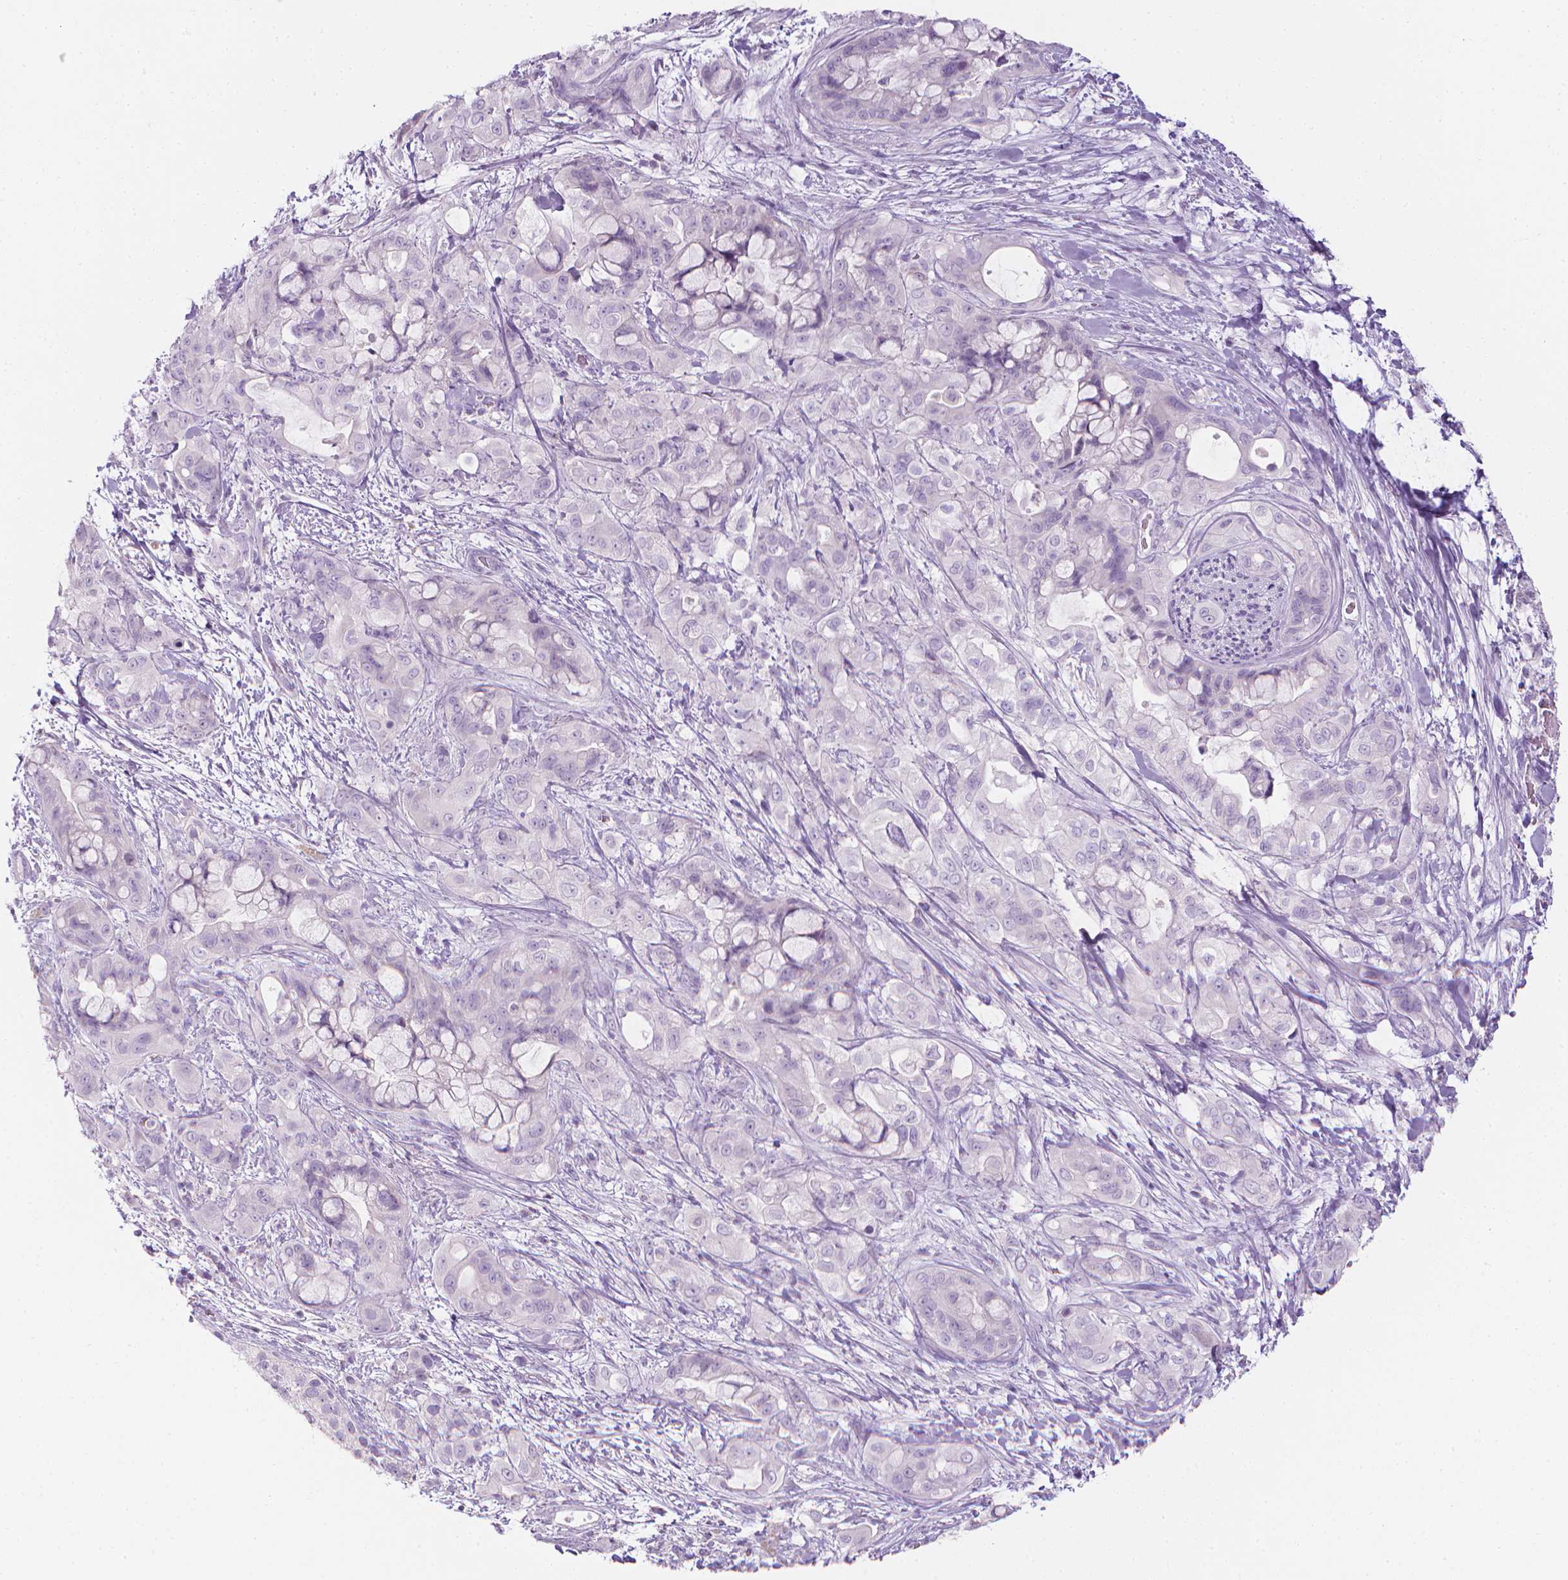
{"staining": {"intensity": "negative", "quantity": "none", "location": "none"}, "tissue": "pancreatic cancer", "cell_type": "Tumor cells", "image_type": "cancer", "snomed": [{"axis": "morphology", "description": "Adenocarcinoma, NOS"}, {"axis": "topography", "description": "Pancreas"}], "caption": "High power microscopy image of an immunohistochemistry (IHC) micrograph of pancreatic cancer (adenocarcinoma), revealing no significant expression in tumor cells.", "gene": "DCAF8L1", "patient": {"sex": "male", "age": 71}}